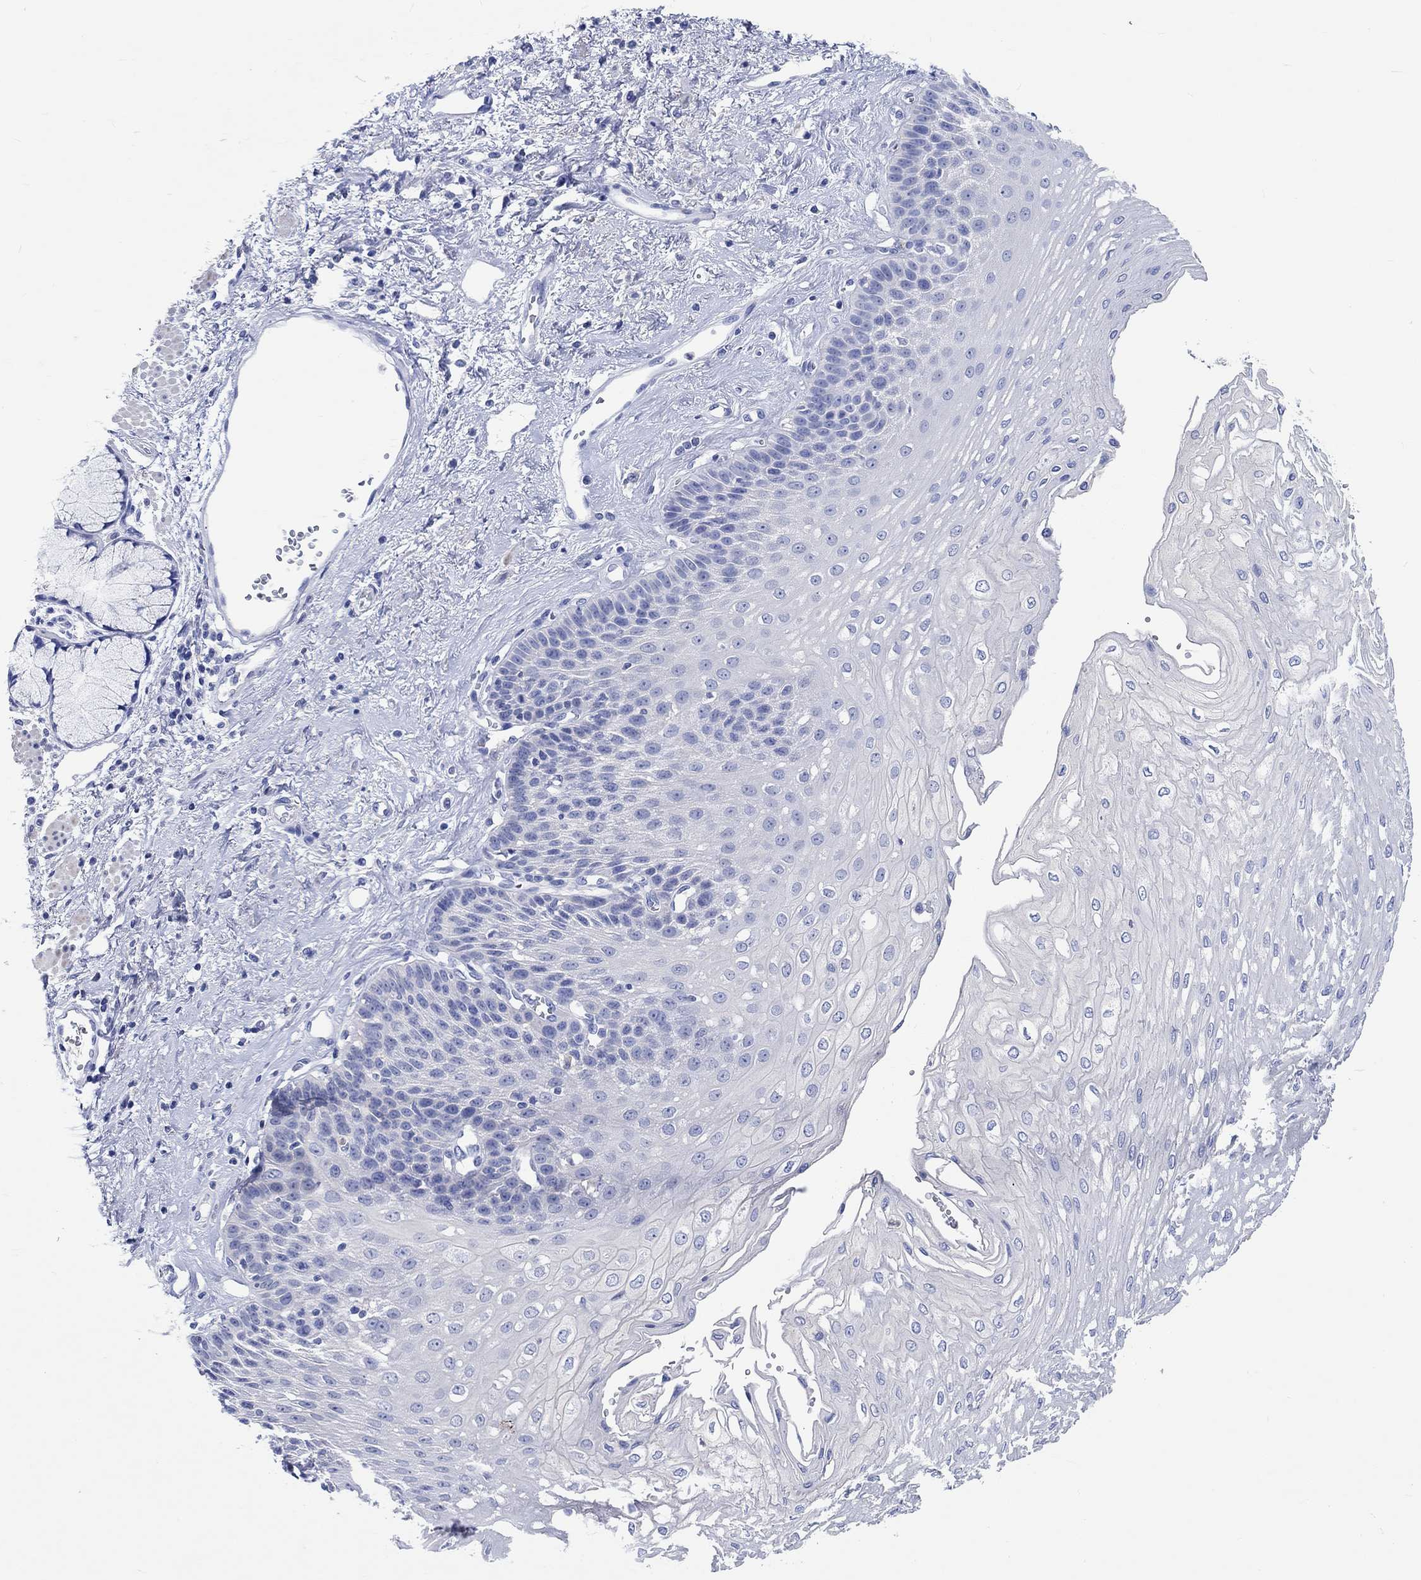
{"staining": {"intensity": "negative", "quantity": "none", "location": "none"}, "tissue": "esophagus", "cell_type": "Squamous epithelial cells", "image_type": "normal", "snomed": [{"axis": "morphology", "description": "Normal tissue, NOS"}, {"axis": "topography", "description": "Esophagus"}], "caption": "The IHC image has no significant staining in squamous epithelial cells of esophagus. (Brightfield microscopy of DAB immunohistochemistry at high magnification).", "gene": "SHISA4", "patient": {"sex": "female", "age": 62}}